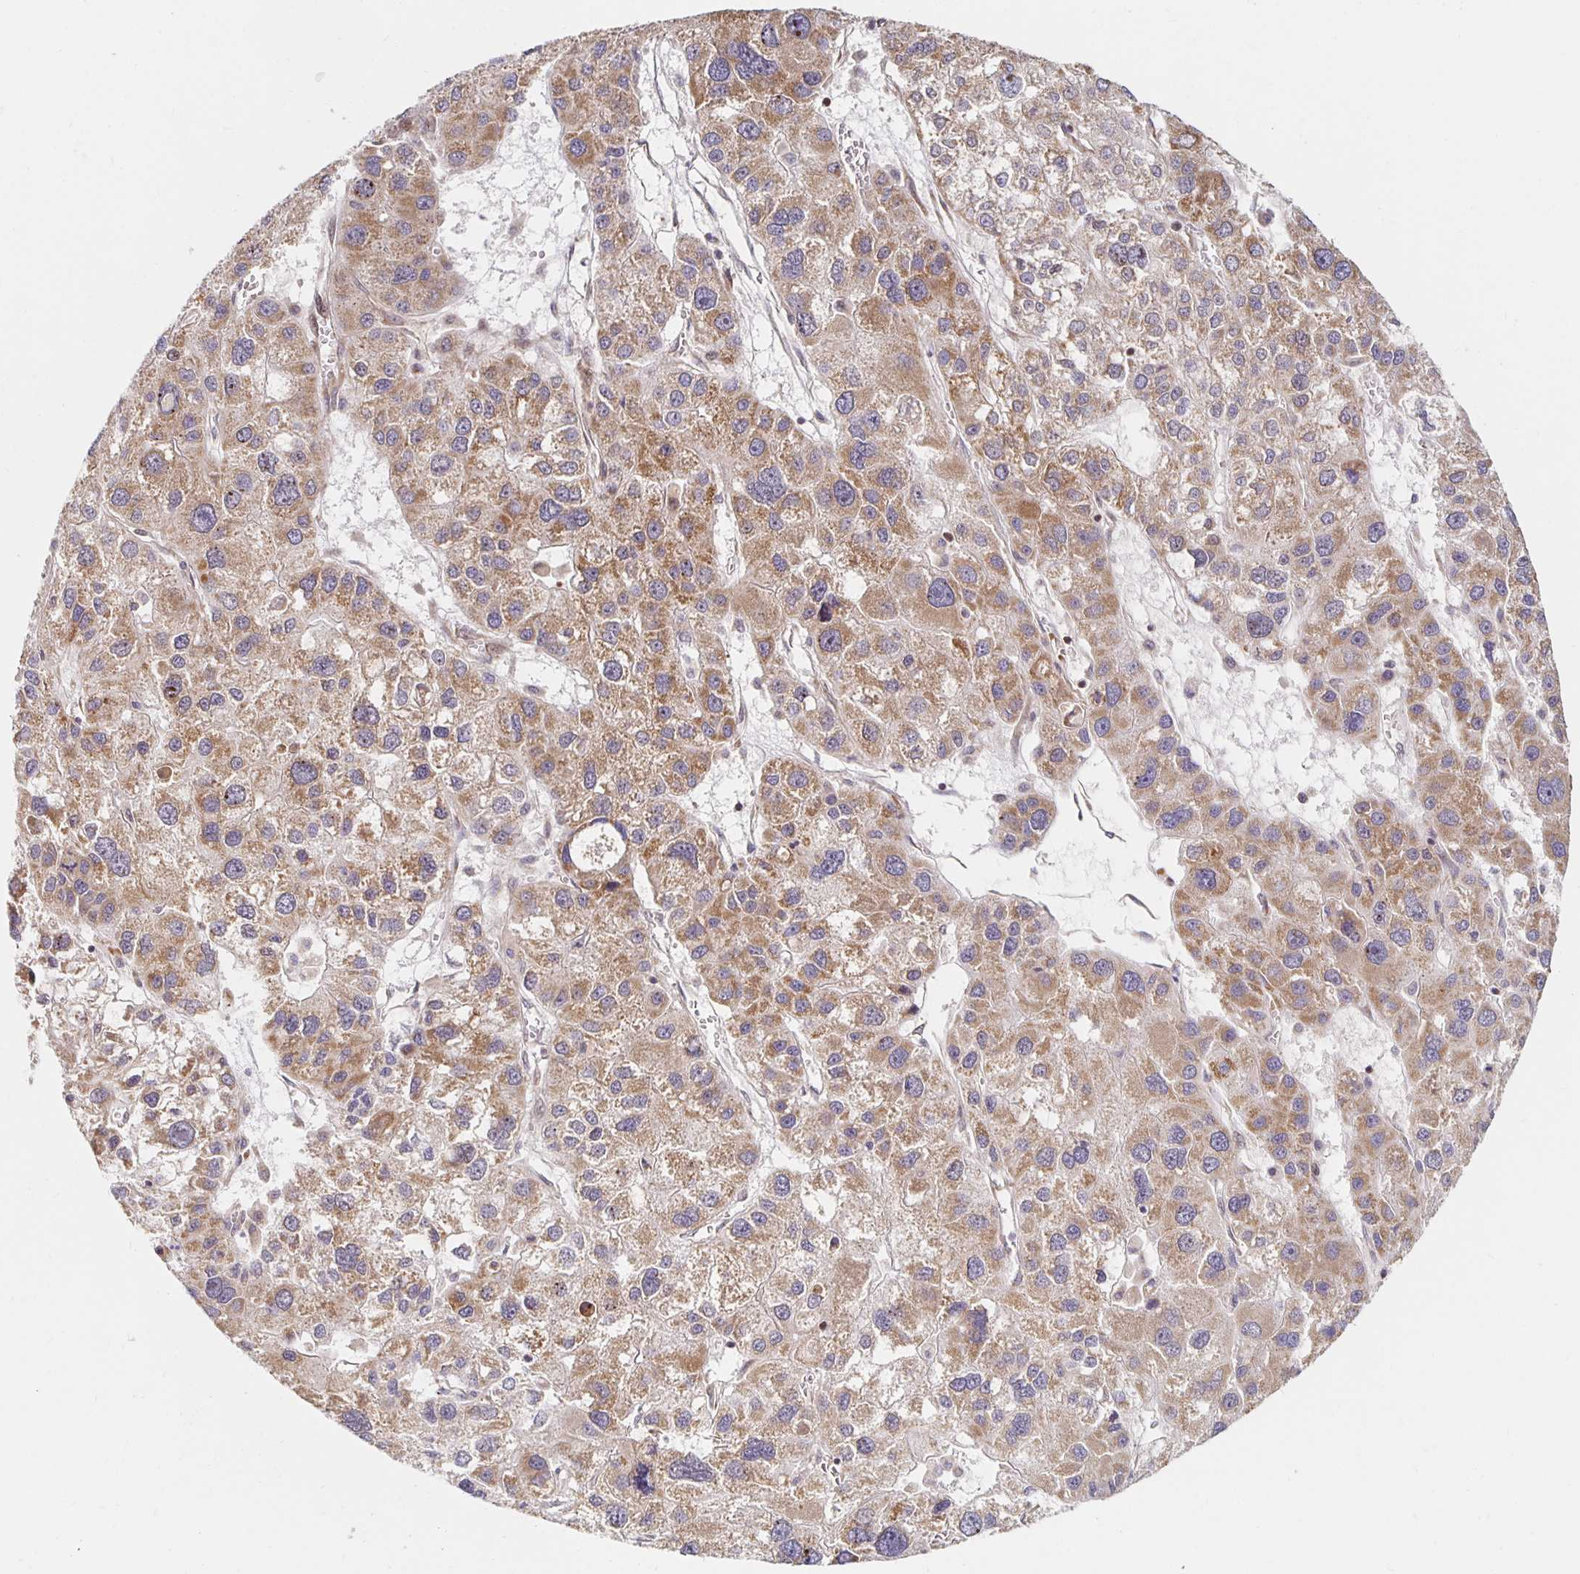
{"staining": {"intensity": "moderate", "quantity": ">75%", "location": "cytoplasmic/membranous"}, "tissue": "liver cancer", "cell_type": "Tumor cells", "image_type": "cancer", "snomed": [{"axis": "morphology", "description": "Carcinoma, Hepatocellular, NOS"}, {"axis": "topography", "description": "Liver"}], "caption": "Hepatocellular carcinoma (liver) stained for a protein (brown) exhibits moderate cytoplasmic/membranous positive positivity in approximately >75% of tumor cells.", "gene": "MRPL28", "patient": {"sex": "male", "age": 73}}